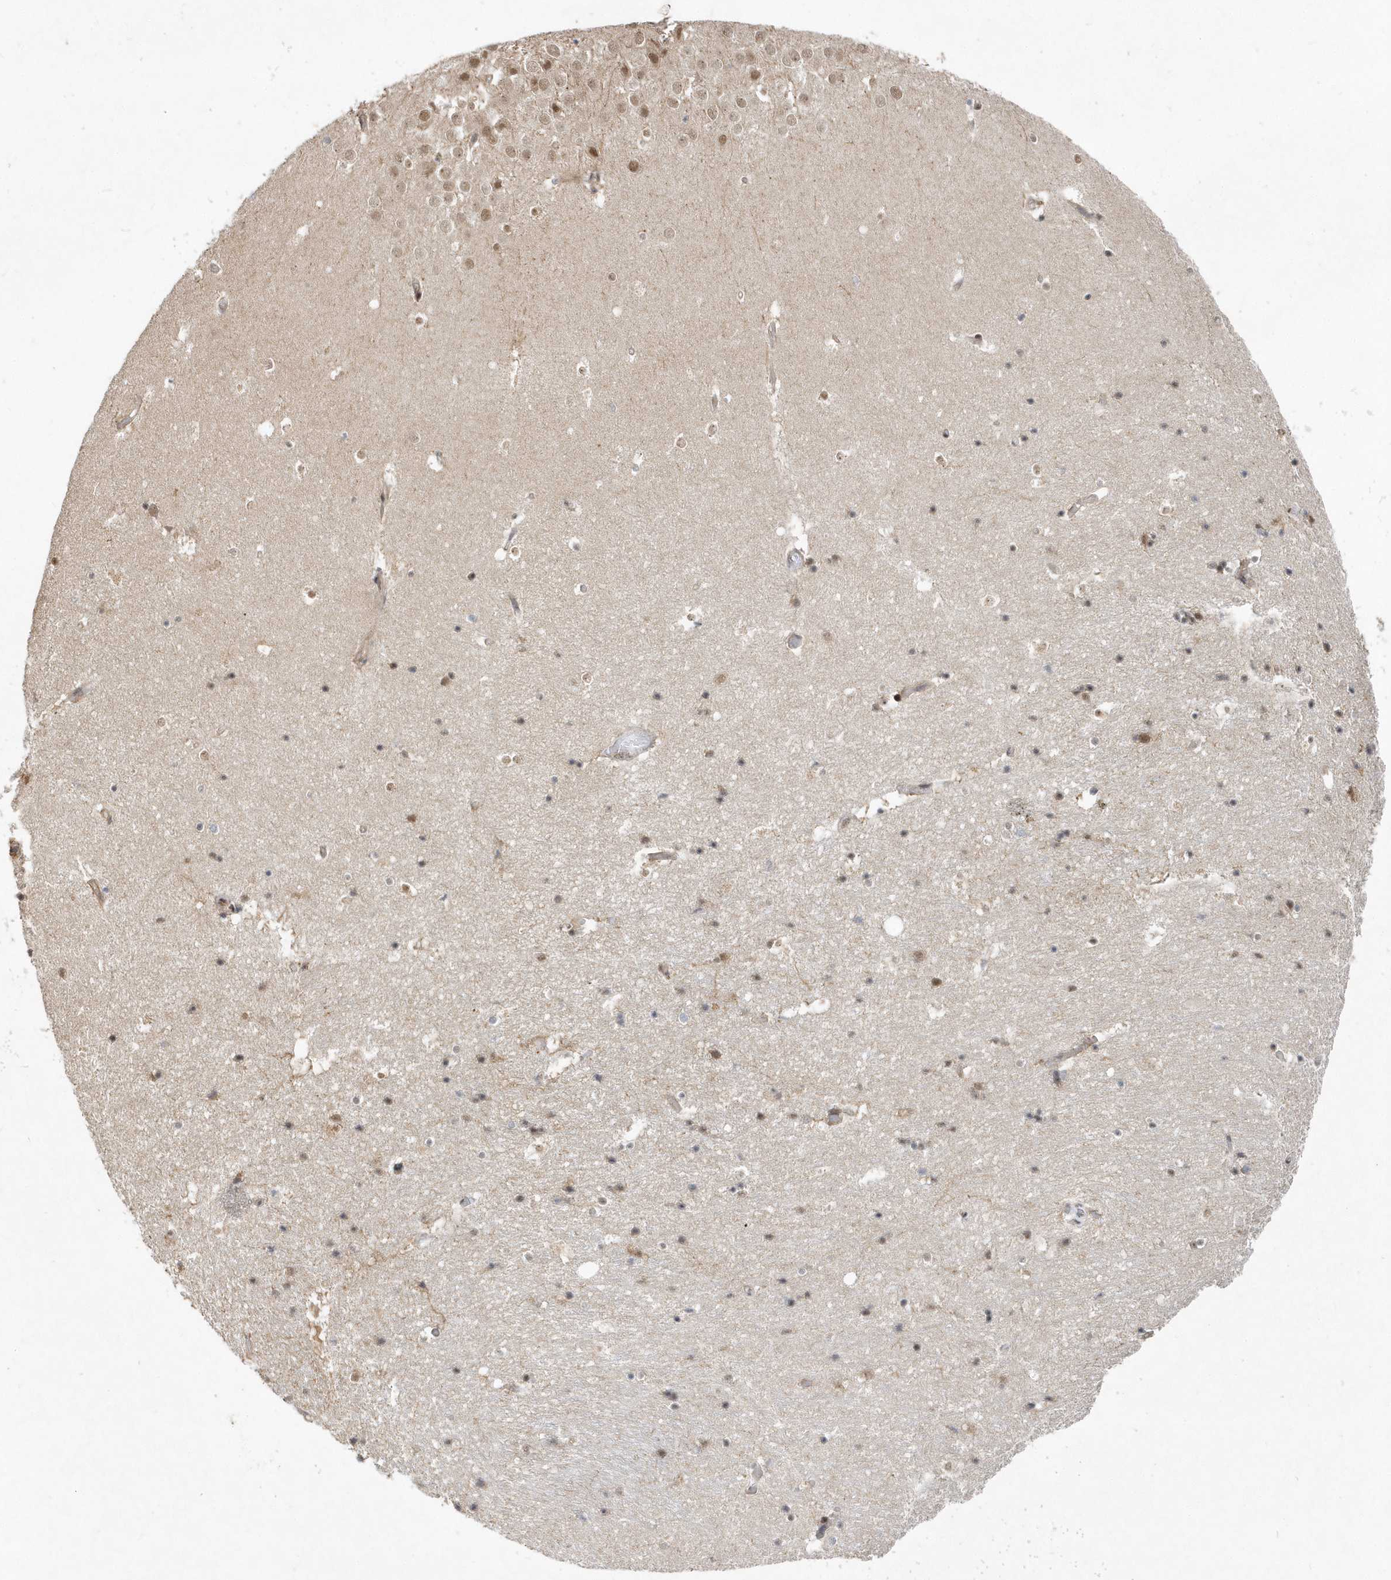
{"staining": {"intensity": "moderate", "quantity": "<25%", "location": "cytoplasmic/membranous,nuclear"}, "tissue": "hippocampus", "cell_type": "Glial cells", "image_type": "normal", "snomed": [{"axis": "morphology", "description": "Normal tissue, NOS"}, {"axis": "topography", "description": "Hippocampus"}], "caption": "Immunohistochemical staining of benign hippocampus exhibits moderate cytoplasmic/membranous,nuclear protein positivity in about <25% of glial cells.", "gene": "MXI1", "patient": {"sex": "female", "age": 52}}